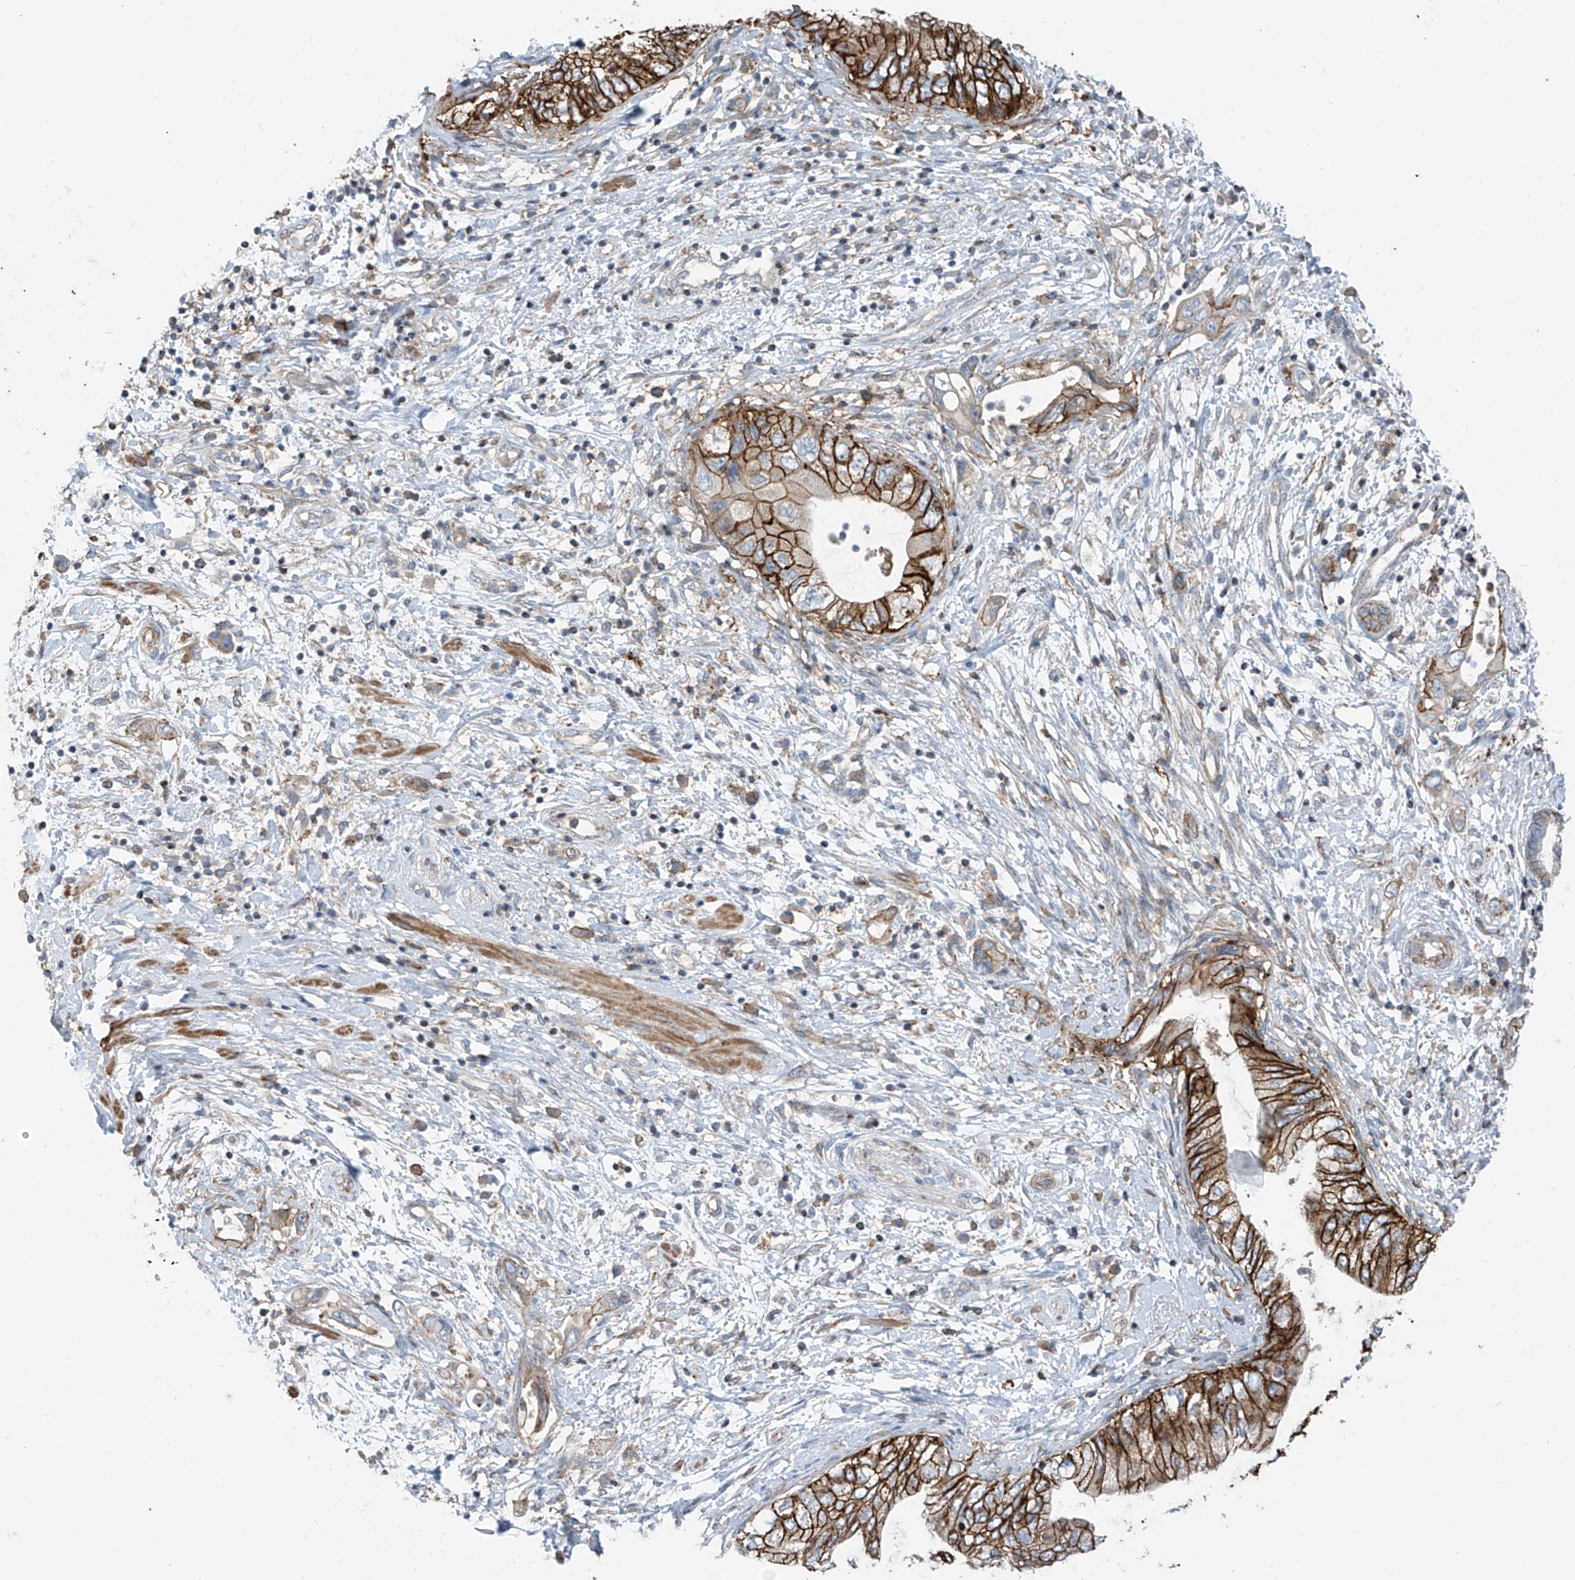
{"staining": {"intensity": "strong", "quantity": ">75%", "location": "cytoplasmic/membranous"}, "tissue": "pancreatic cancer", "cell_type": "Tumor cells", "image_type": "cancer", "snomed": [{"axis": "morphology", "description": "Adenocarcinoma, NOS"}, {"axis": "topography", "description": "Pancreas"}], "caption": "The image displays immunohistochemical staining of pancreatic cancer (adenocarcinoma). There is strong cytoplasmic/membranous staining is identified in about >75% of tumor cells.", "gene": "SLC1A5", "patient": {"sex": "female", "age": 73}}